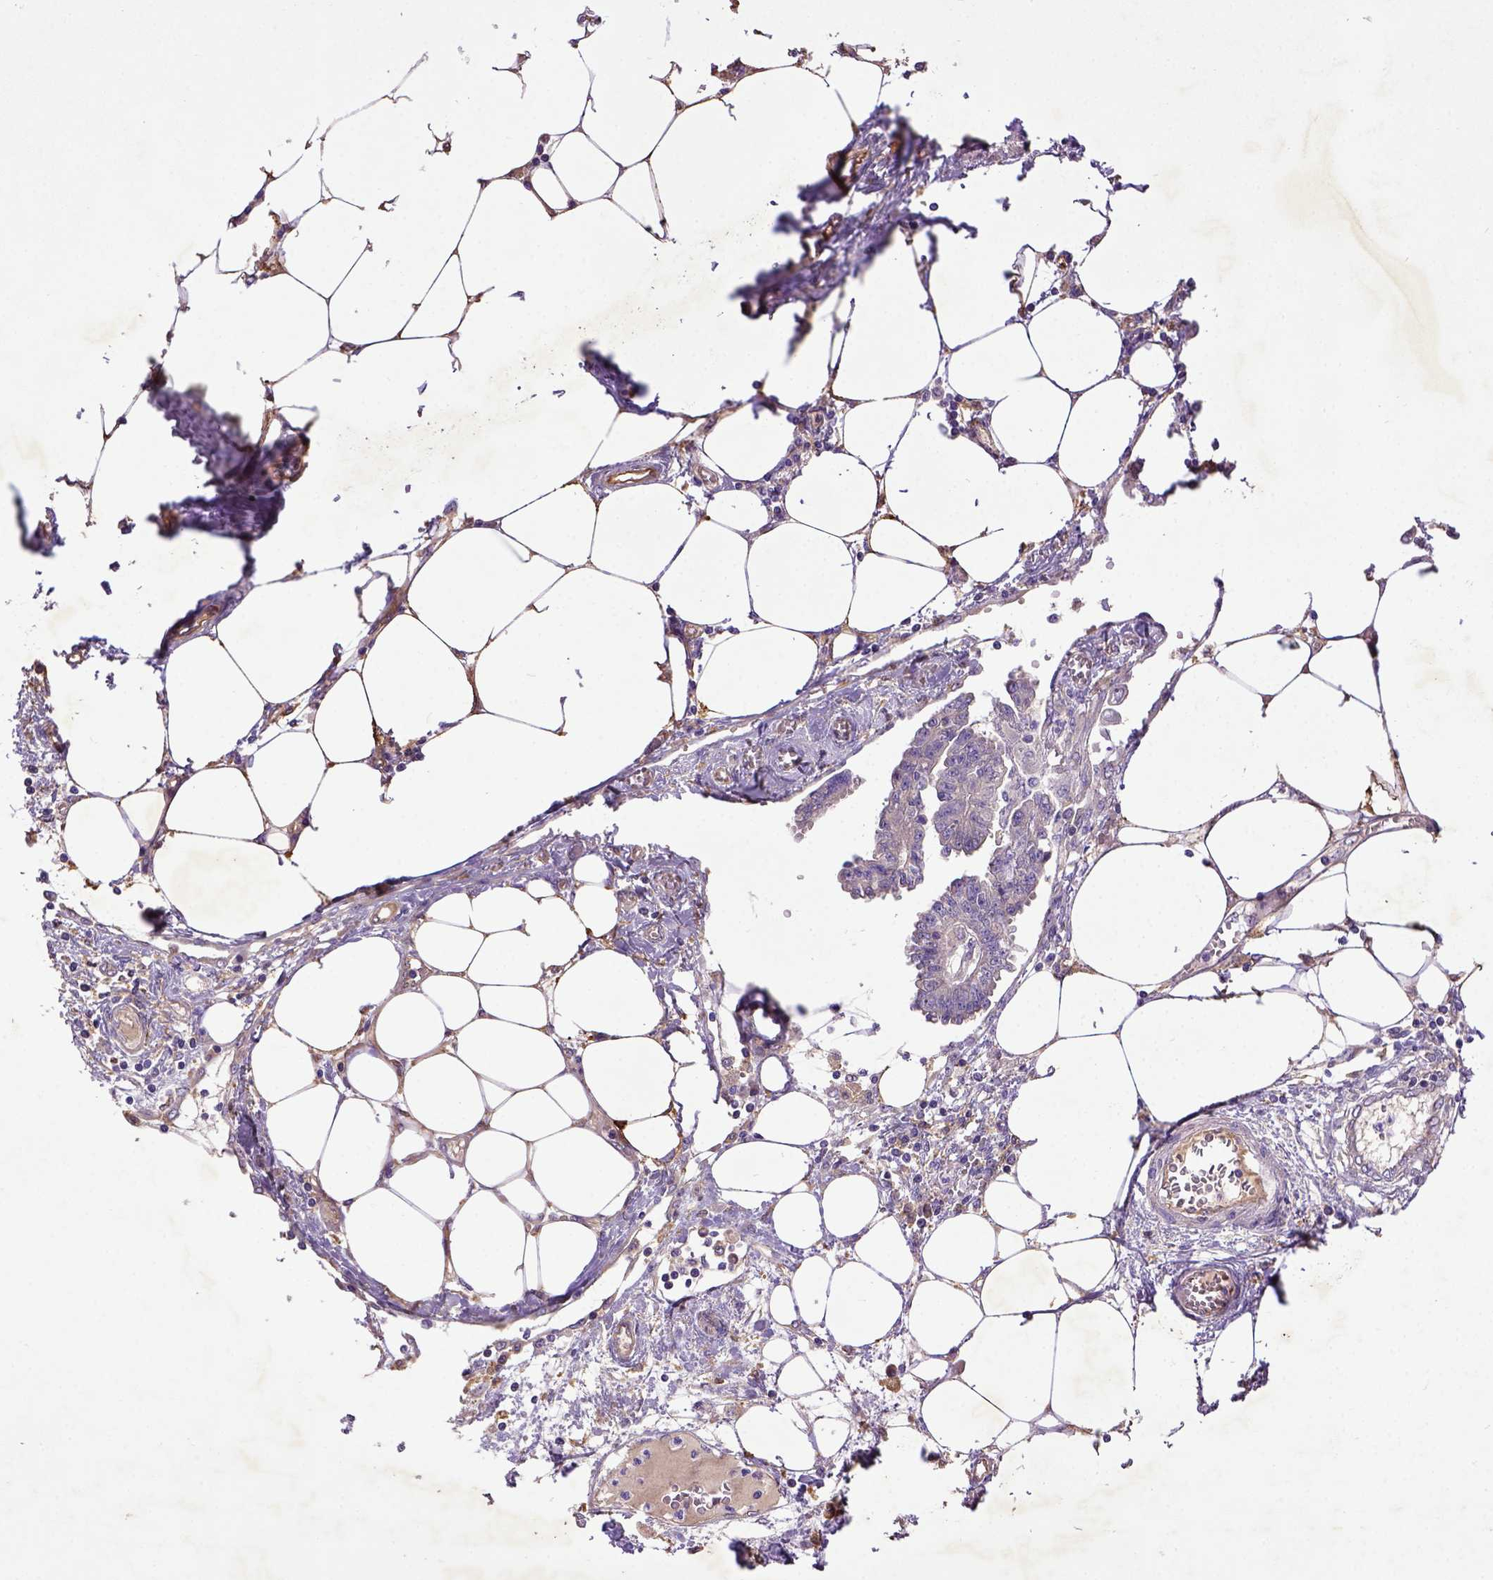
{"staining": {"intensity": "negative", "quantity": "none", "location": "none"}, "tissue": "endometrial cancer", "cell_type": "Tumor cells", "image_type": "cancer", "snomed": [{"axis": "morphology", "description": "Adenocarcinoma, NOS"}, {"axis": "morphology", "description": "Adenocarcinoma, metastatic, NOS"}, {"axis": "topography", "description": "Adipose tissue"}, {"axis": "topography", "description": "Endometrium"}], "caption": "Immunohistochemistry (IHC) micrograph of human metastatic adenocarcinoma (endometrial) stained for a protein (brown), which demonstrates no positivity in tumor cells.", "gene": "DEPDC1B", "patient": {"sex": "female", "age": 67}}